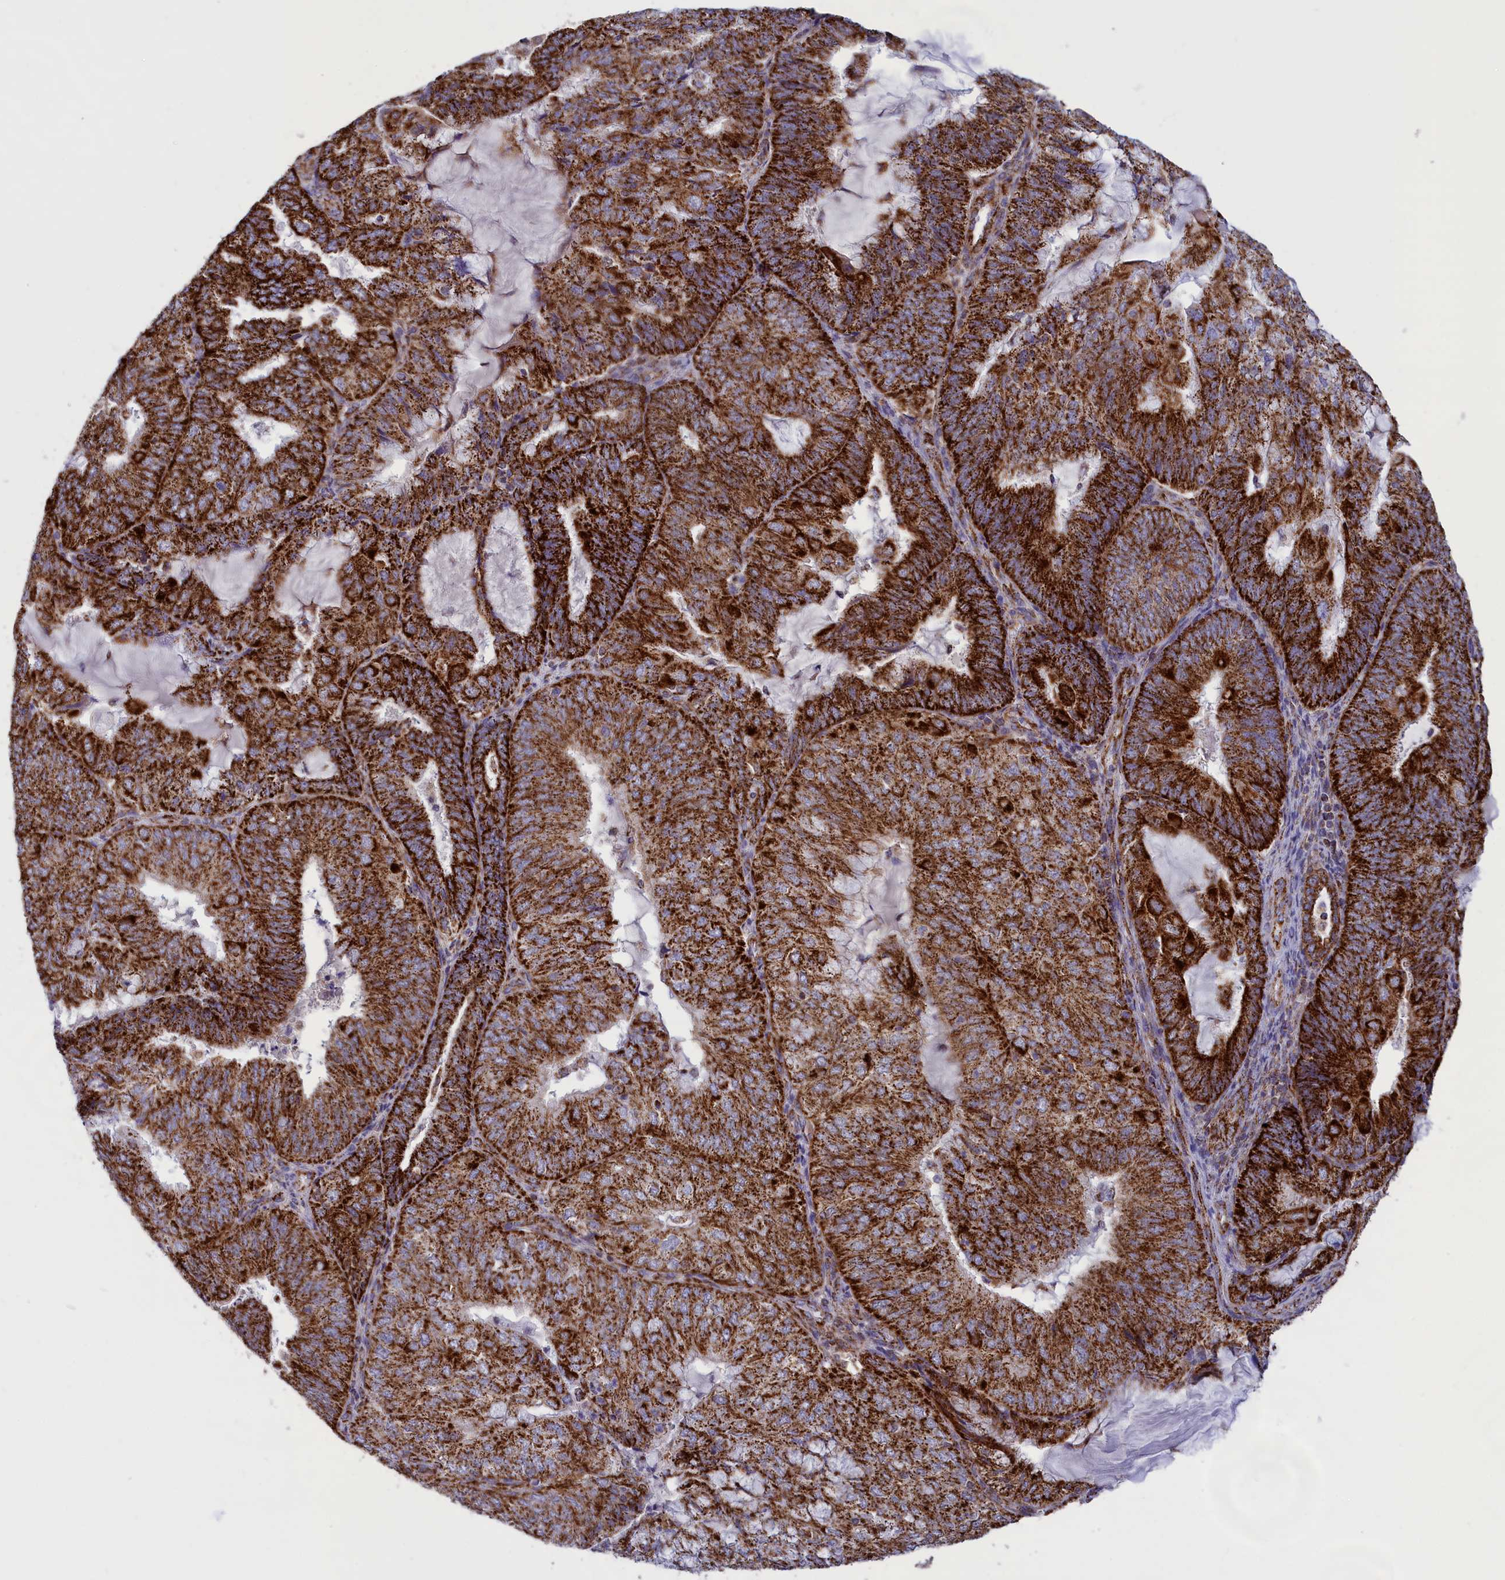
{"staining": {"intensity": "strong", "quantity": ">75%", "location": "cytoplasmic/membranous"}, "tissue": "endometrial cancer", "cell_type": "Tumor cells", "image_type": "cancer", "snomed": [{"axis": "morphology", "description": "Adenocarcinoma, NOS"}, {"axis": "topography", "description": "Endometrium"}], "caption": "An immunohistochemistry image of neoplastic tissue is shown. Protein staining in brown labels strong cytoplasmic/membranous positivity in endometrial adenocarcinoma within tumor cells. The staining was performed using DAB to visualize the protein expression in brown, while the nuclei were stained in blue with hematoxylin (Magnification: 20x).", "gene": "ISOC2", "patient": {"sex": "female", "age": 81}}